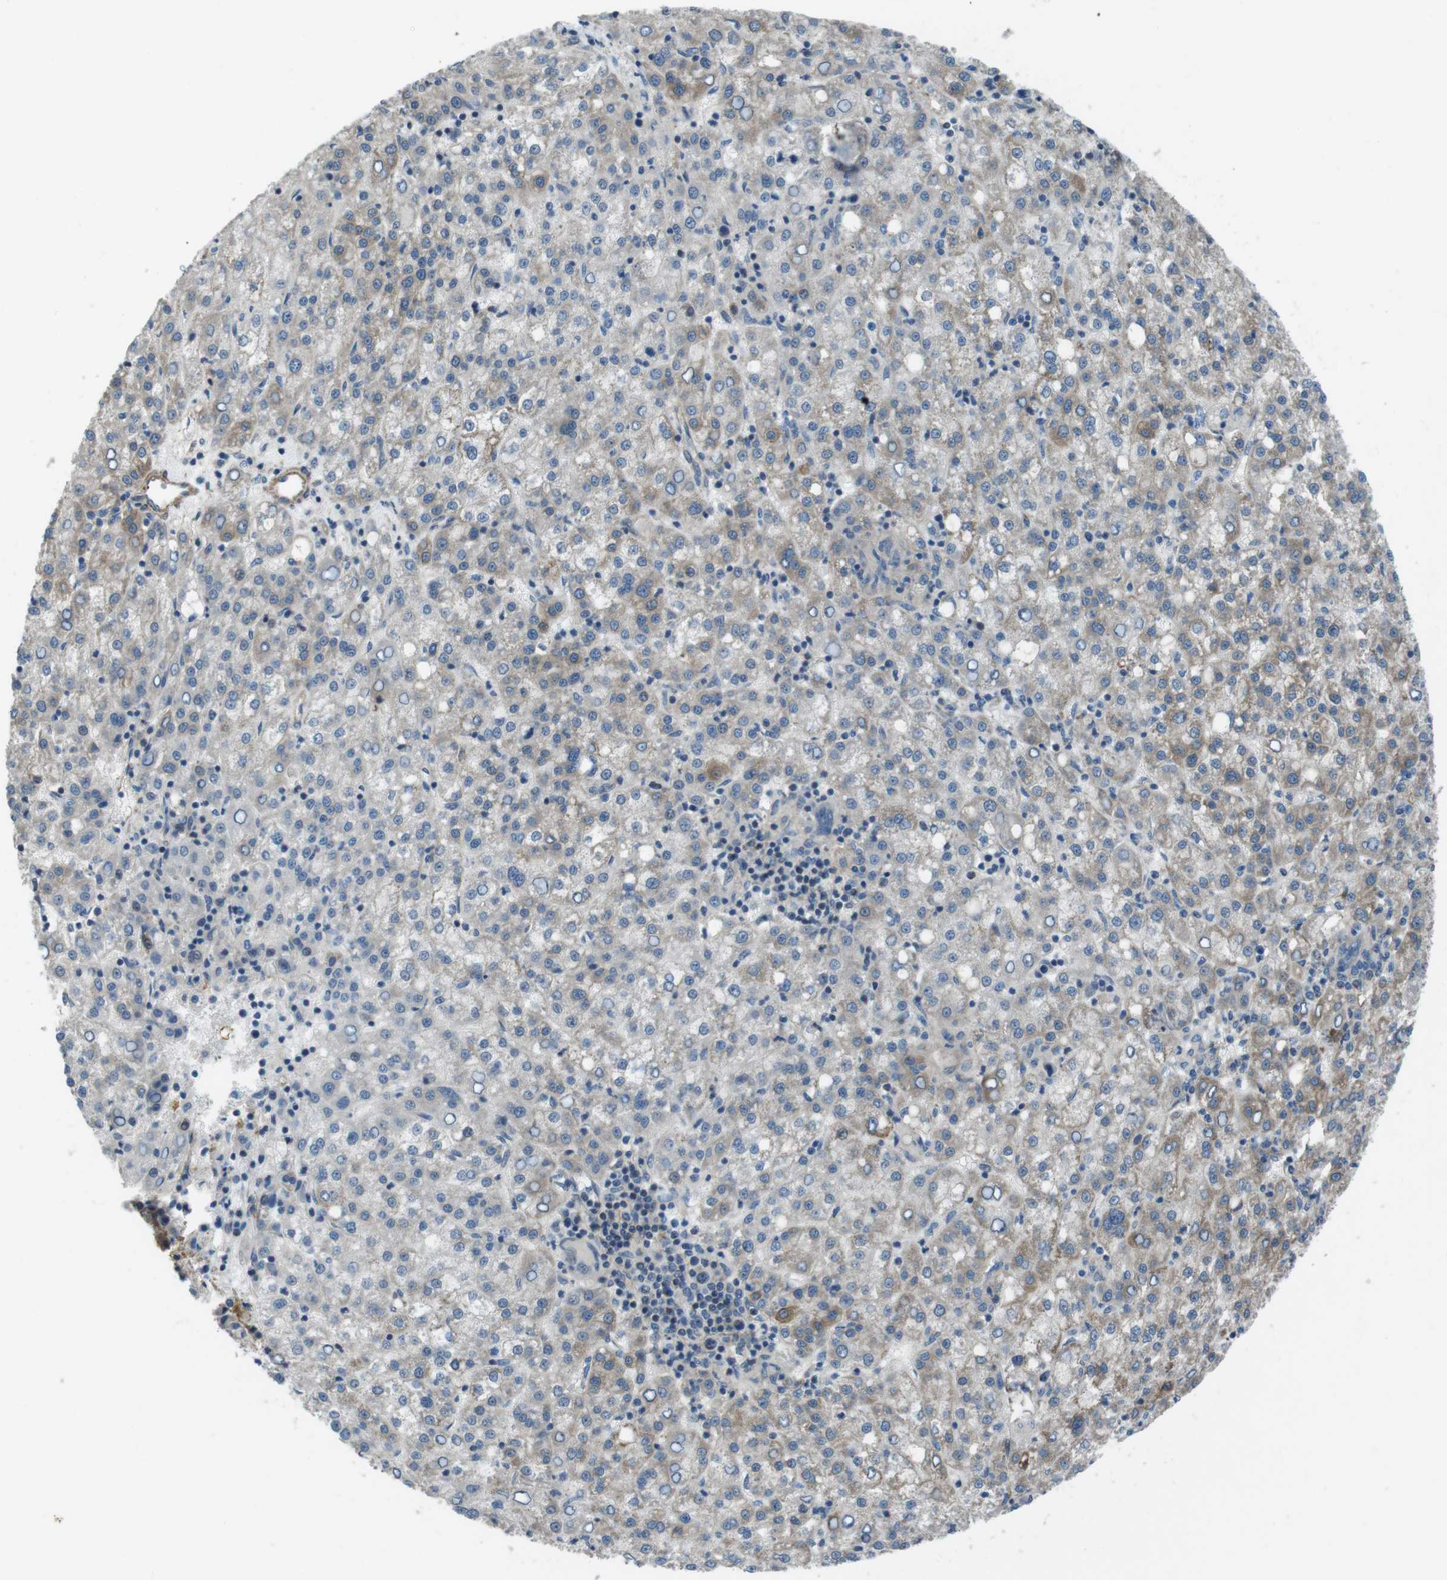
{"staining": {"intensity": "weak", "quantity": ">75%", "location": "cytoplasmic/membranous"}, "tissue": "liver cancer", "cell_type": "Tumor cells", "image_type": "cancer", "snomed": [{"axis": "morphology", "description": "Carcinoma, Hepatocellular, NOS"}, {"axis": "topography", "description": "Liver"}], "caption": "The histopathology image demonstrates a brown stain indicating the presence of a protein in the cytoplasmic/membranous of tumor cells in liver cancer.", "gene": "FAM174B", "patient": {"sex": "female", "age": 58}}